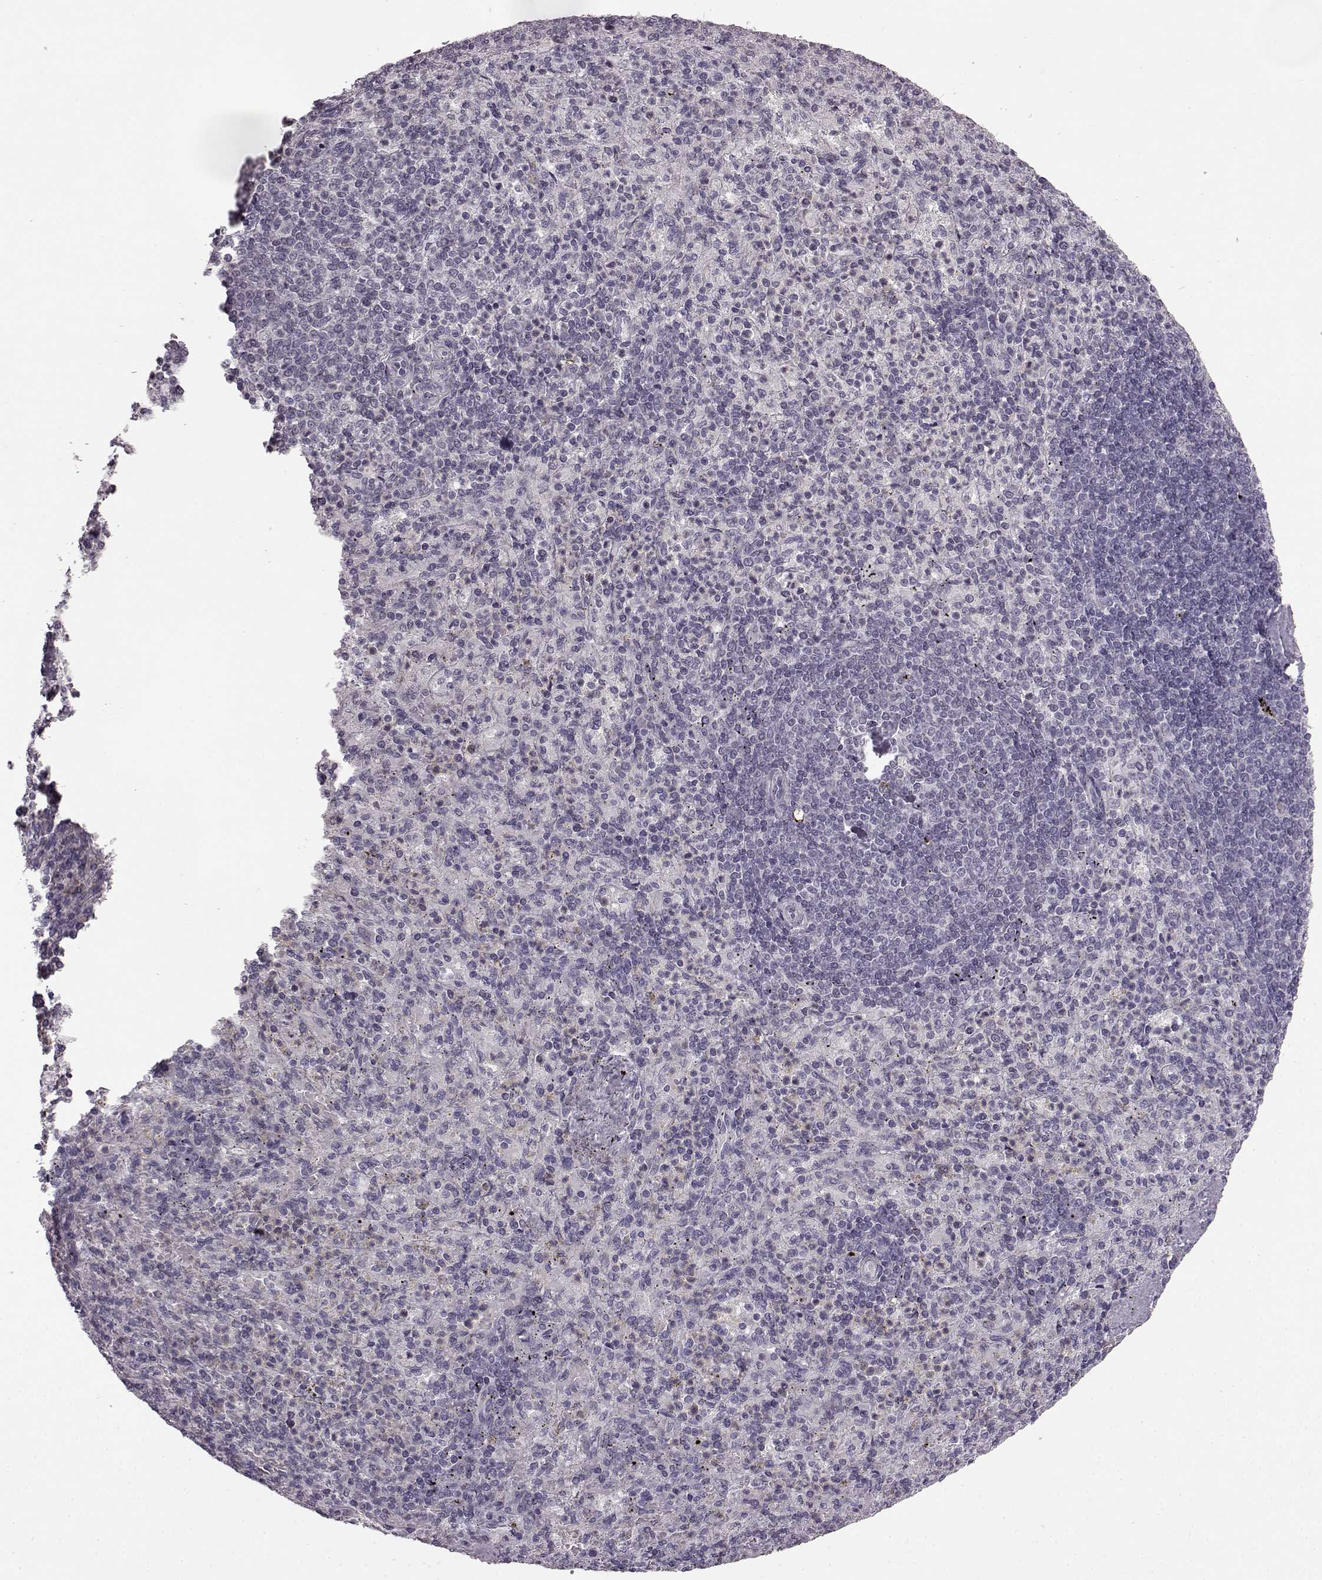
{"staining": {"intensity": "negative", "quantity": "none", "location": "none"}, "tissue": "spleen", "cell_type": "Cells in red pulp", "image_type": "normal", "snomed": [{"axis": "morphology", "description": "Normal tissue, NOS"}, {"axis": "topography", "description": "Spleen"}], "caption": "Cells in red pulp show no significant expression in normal spleen. The staining is performed using DAB (3,3'-diaminobenzidine) brown chromogen with nuclei counter-stained in using hematoxylin.", "gene": "LHB", "patient": {"sex": "female", "age": 74}}